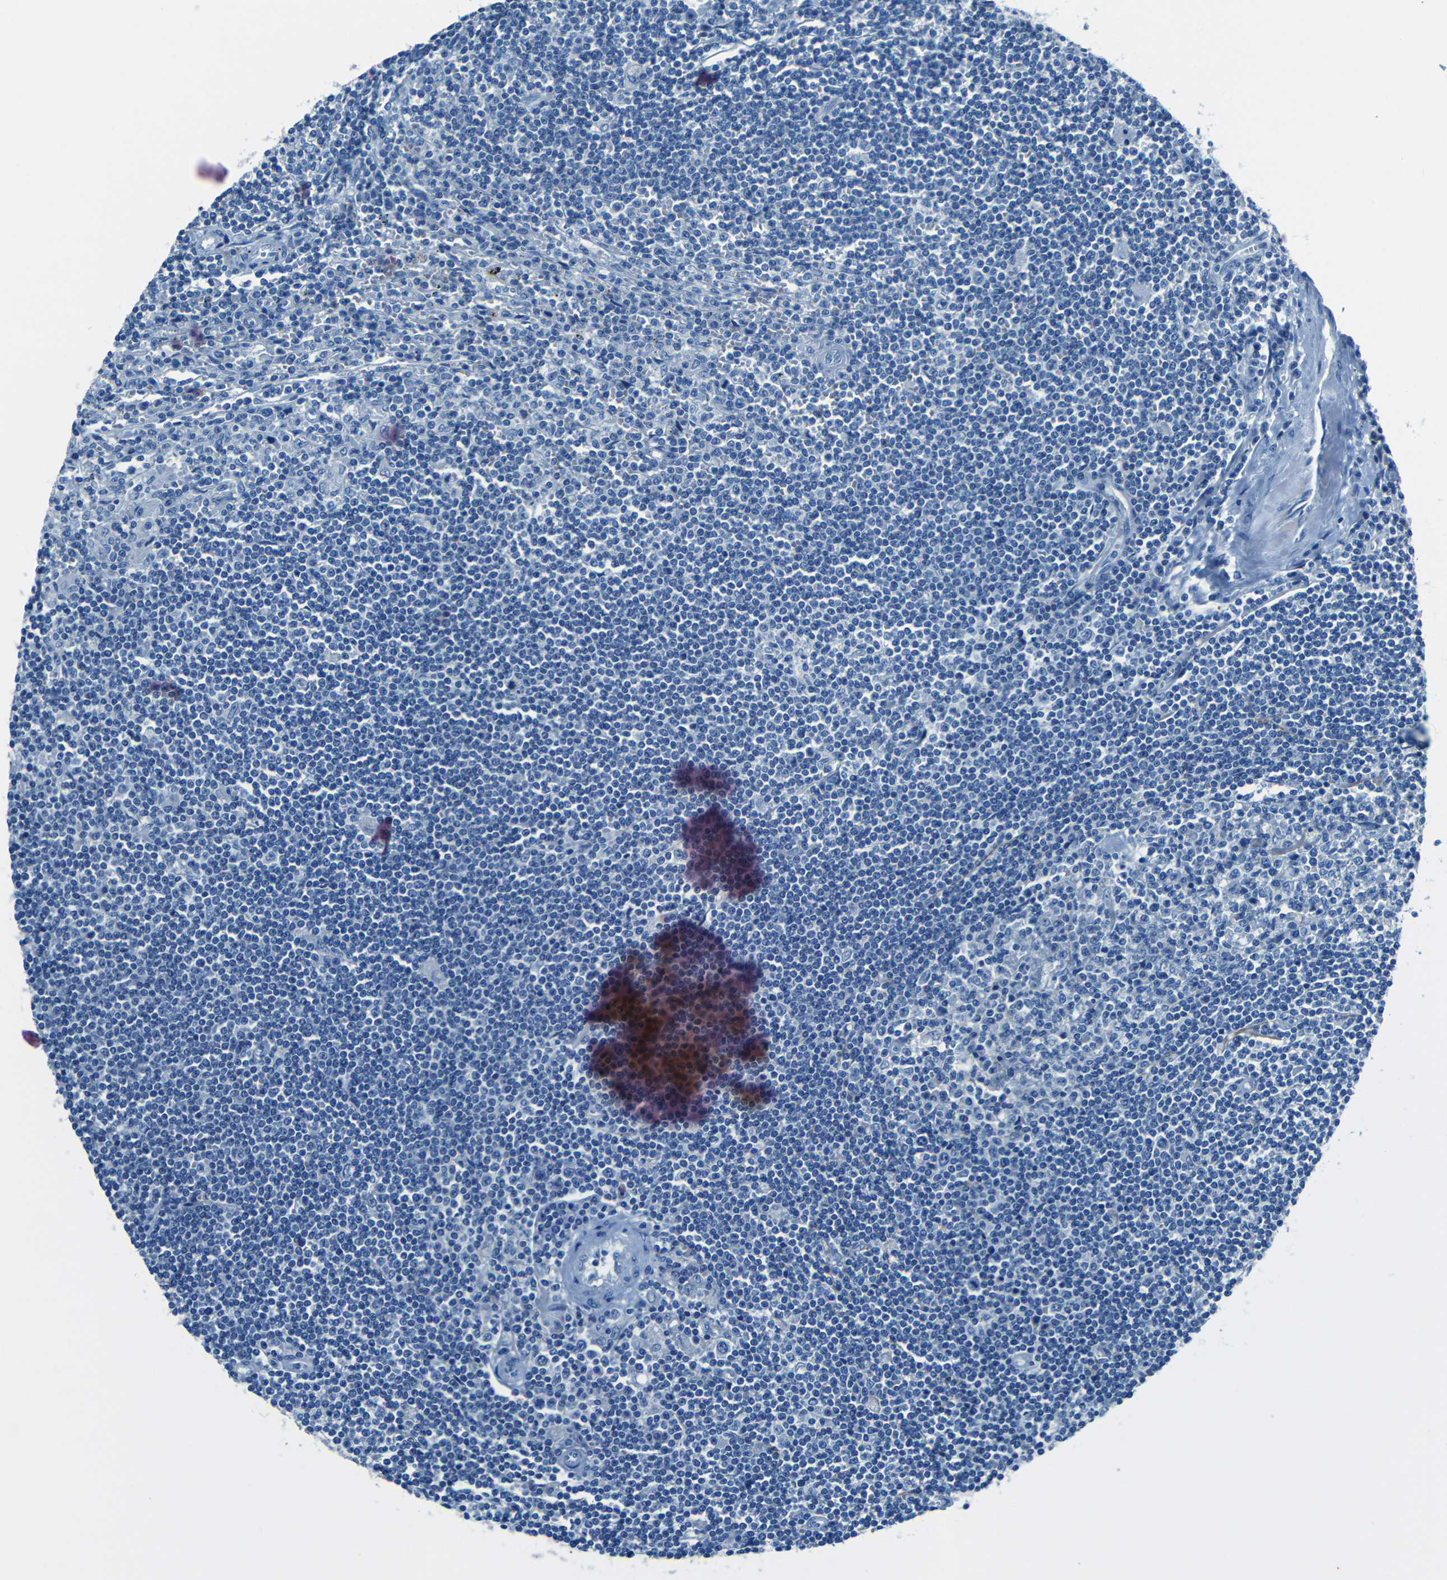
{"staining": {"intensity": "negative", "quantity": "none", "location": "none"}, "tissue": "lymphoma", "cell_type": "Tumor cells", "image_type": "cancer", "snomed": [{"axis": "morphology", "description": "Malignant lymphoma, non-Hodgkin's type, Low grade"}, {"axis": "topography", "description": "Spleen"}], "caption": "Malignant lymphoma, non-Hodgkin's type (low-grade) was stained to show a protein in brown. There is no significant expression in tumor cells.", "gene": "FBN2", "patient": {"sex": "male", "age": 76}}